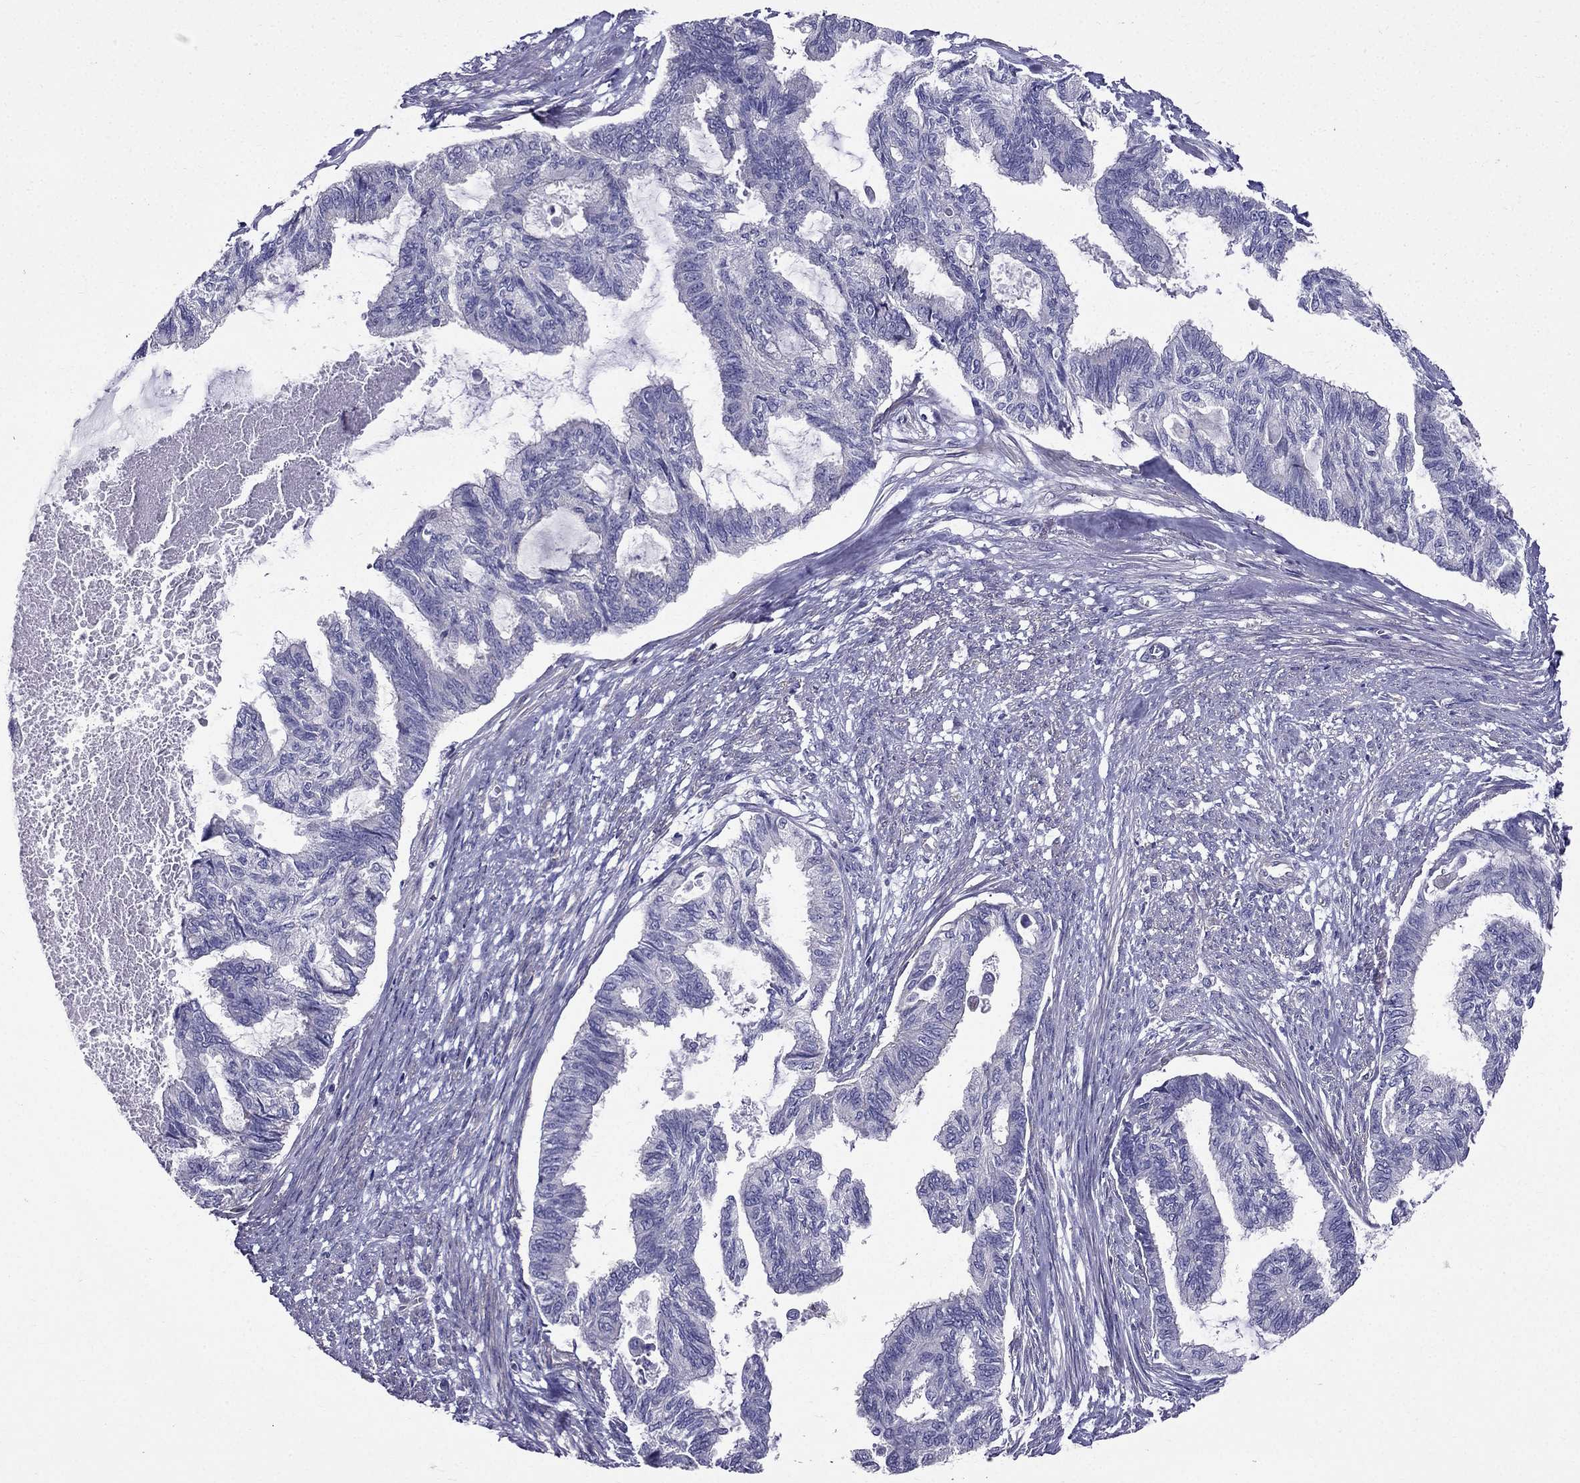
{"staining": {"intensity": "negative", "quantity": "none", "location": "none"}, "tissue": "endometrial cancer", "cell_type": "Tumor cells", "image_type": "cancer", "snomed": [{"axis": "morphology", "description": "Adenocarcinoma, NOS"}, {"axis": "topography", "description": "Endometrium"}], "caption": "The immunohistochemistry micrograph has no significant positivity in tumor cells of adenocarcinoma (endometrial) tissue.", "gene": "AAK1", "patient": {"sex": "female", "age": 86}}